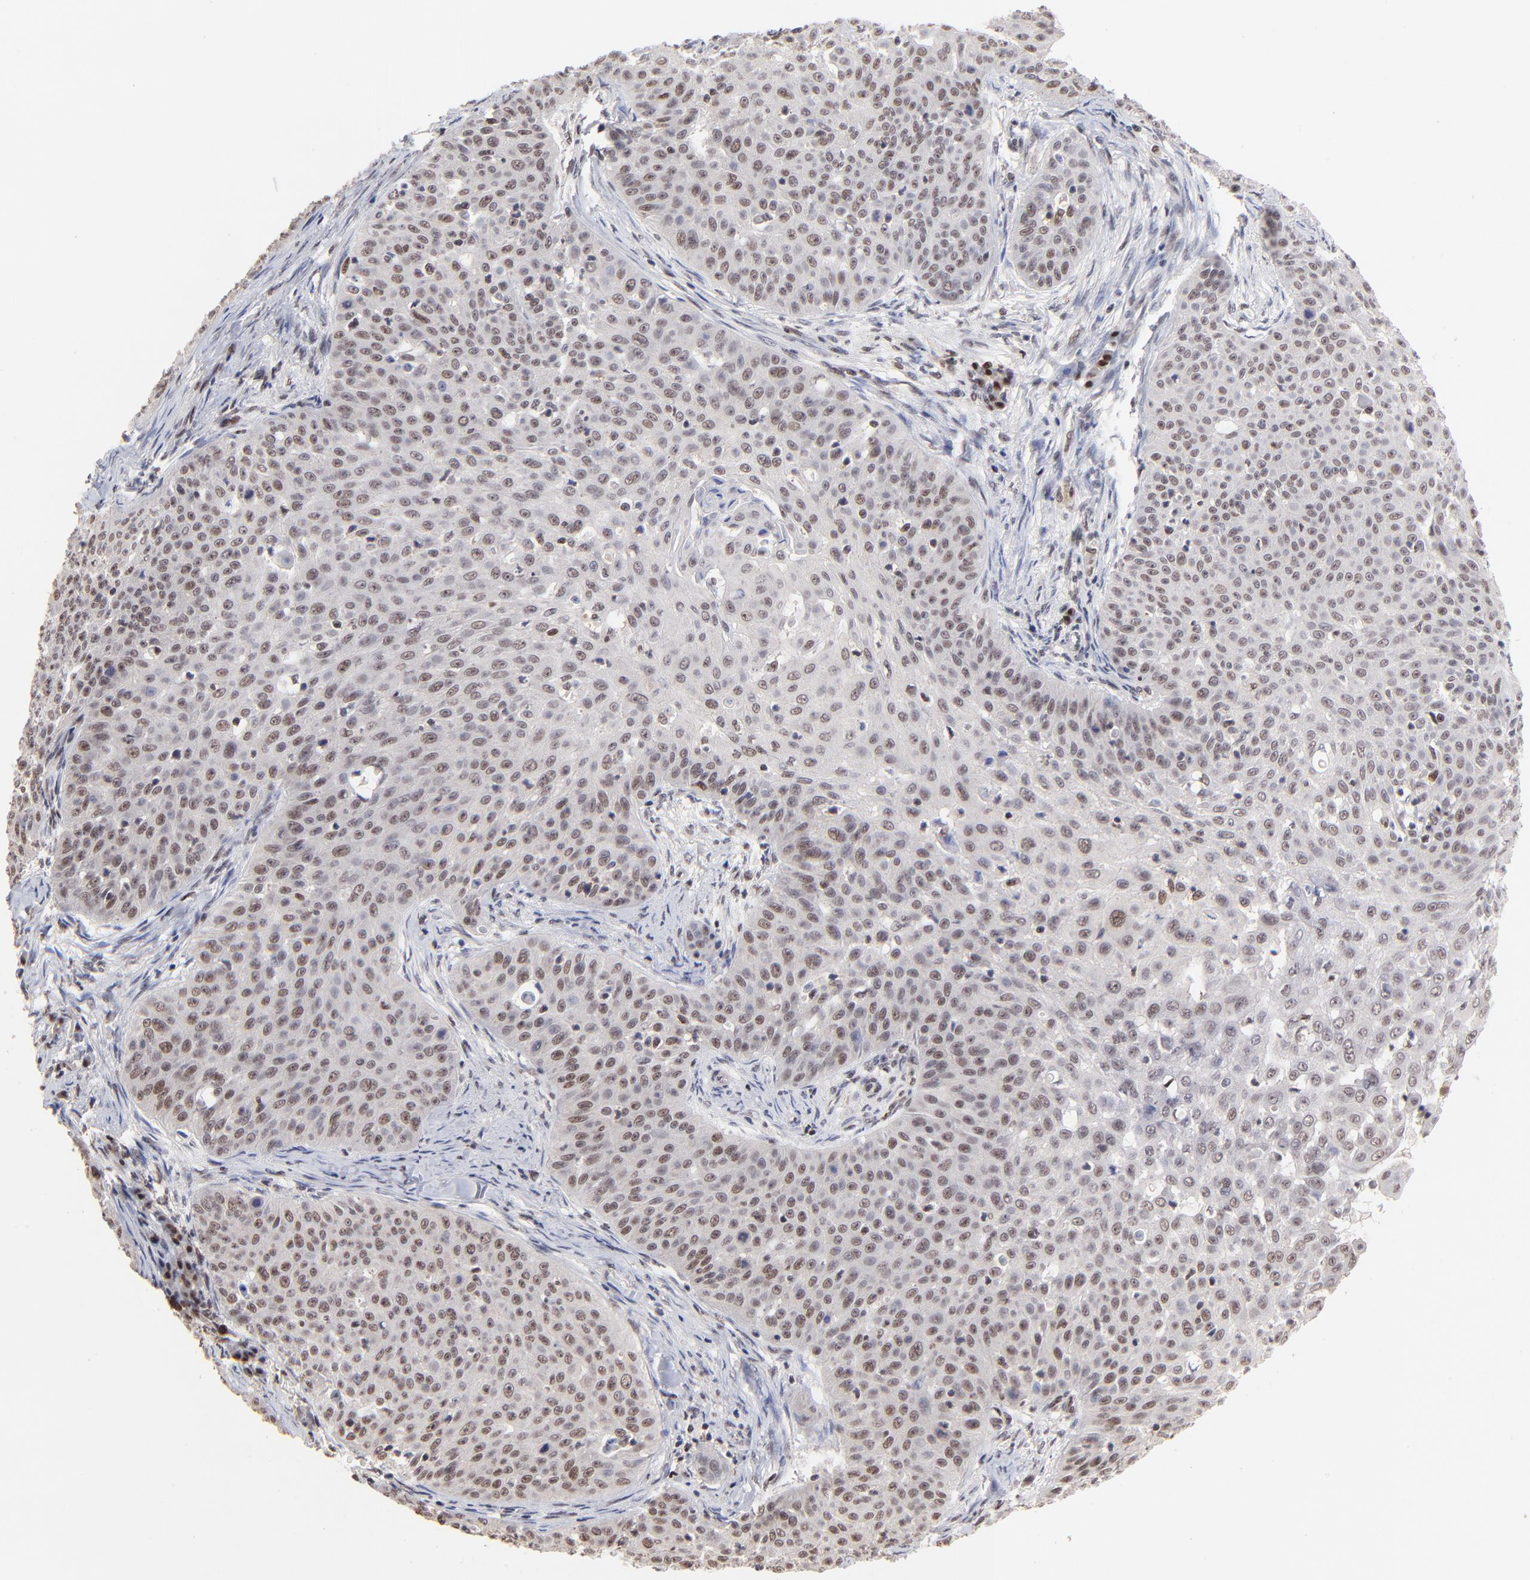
{"staining": {"intensity": "weak", "quantity": "25%-75%", "location": "nuclear"}, "tissue": "skin cancer", "cell_type": "Tumor cells", "image_type": "cancer", "snomed": [{"axis": "morphology", "description": "Squamous cell carcinoma, NOS"}, {"axis": "topography", "description": "Skin"}], "caption": "This image shows immunohistochemistry staining of human skin squamous cell carcinoma, with low weak nuclear staining in about 25%-75% of tumor cells.", "gene": "DSN1", "patient": {"sex": "male", "age": 82}}